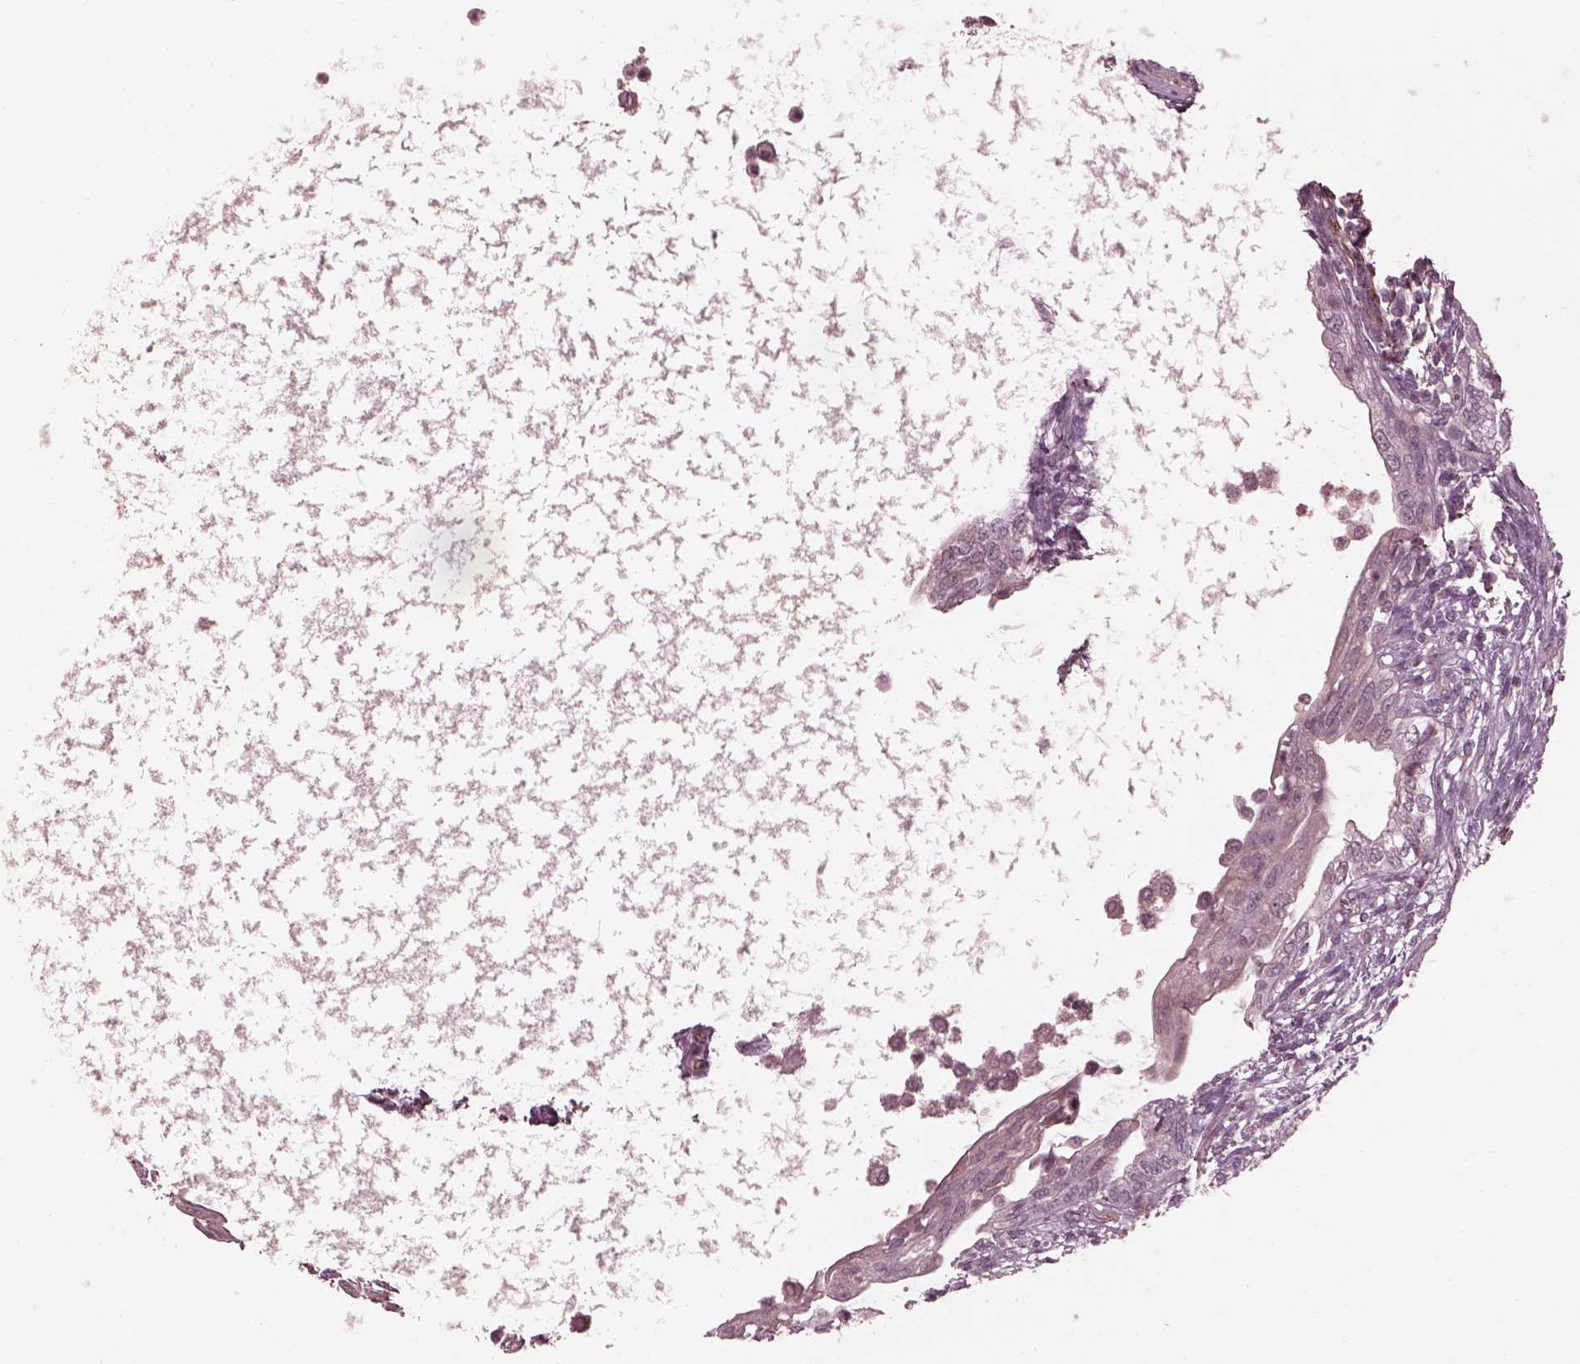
{"staining": {"intensity": "negative", "quantity": "none", "location": "none"}, "tissue": "testis cancer", "cell_type": "Tumor cells", "image_type": "cancer", "snomed": [{"axis": "morphology", "description": "Carcinoma, Embryonal, NOS"}, {"axis": "topography", "description": "Testis"}], "caption": "Image shows no protein staining in tumor cells of embryonal carcinoma (testis) tissue. The staining was performed using DAB (3,3'-diaminobenzidine) to visualize the protein expression in brown, while the nuclei were stained in blue with hematoxylin (Magnification: 20x).", "gene": "EFEMP1", "patient": {"sex": "male", "age": 26}}